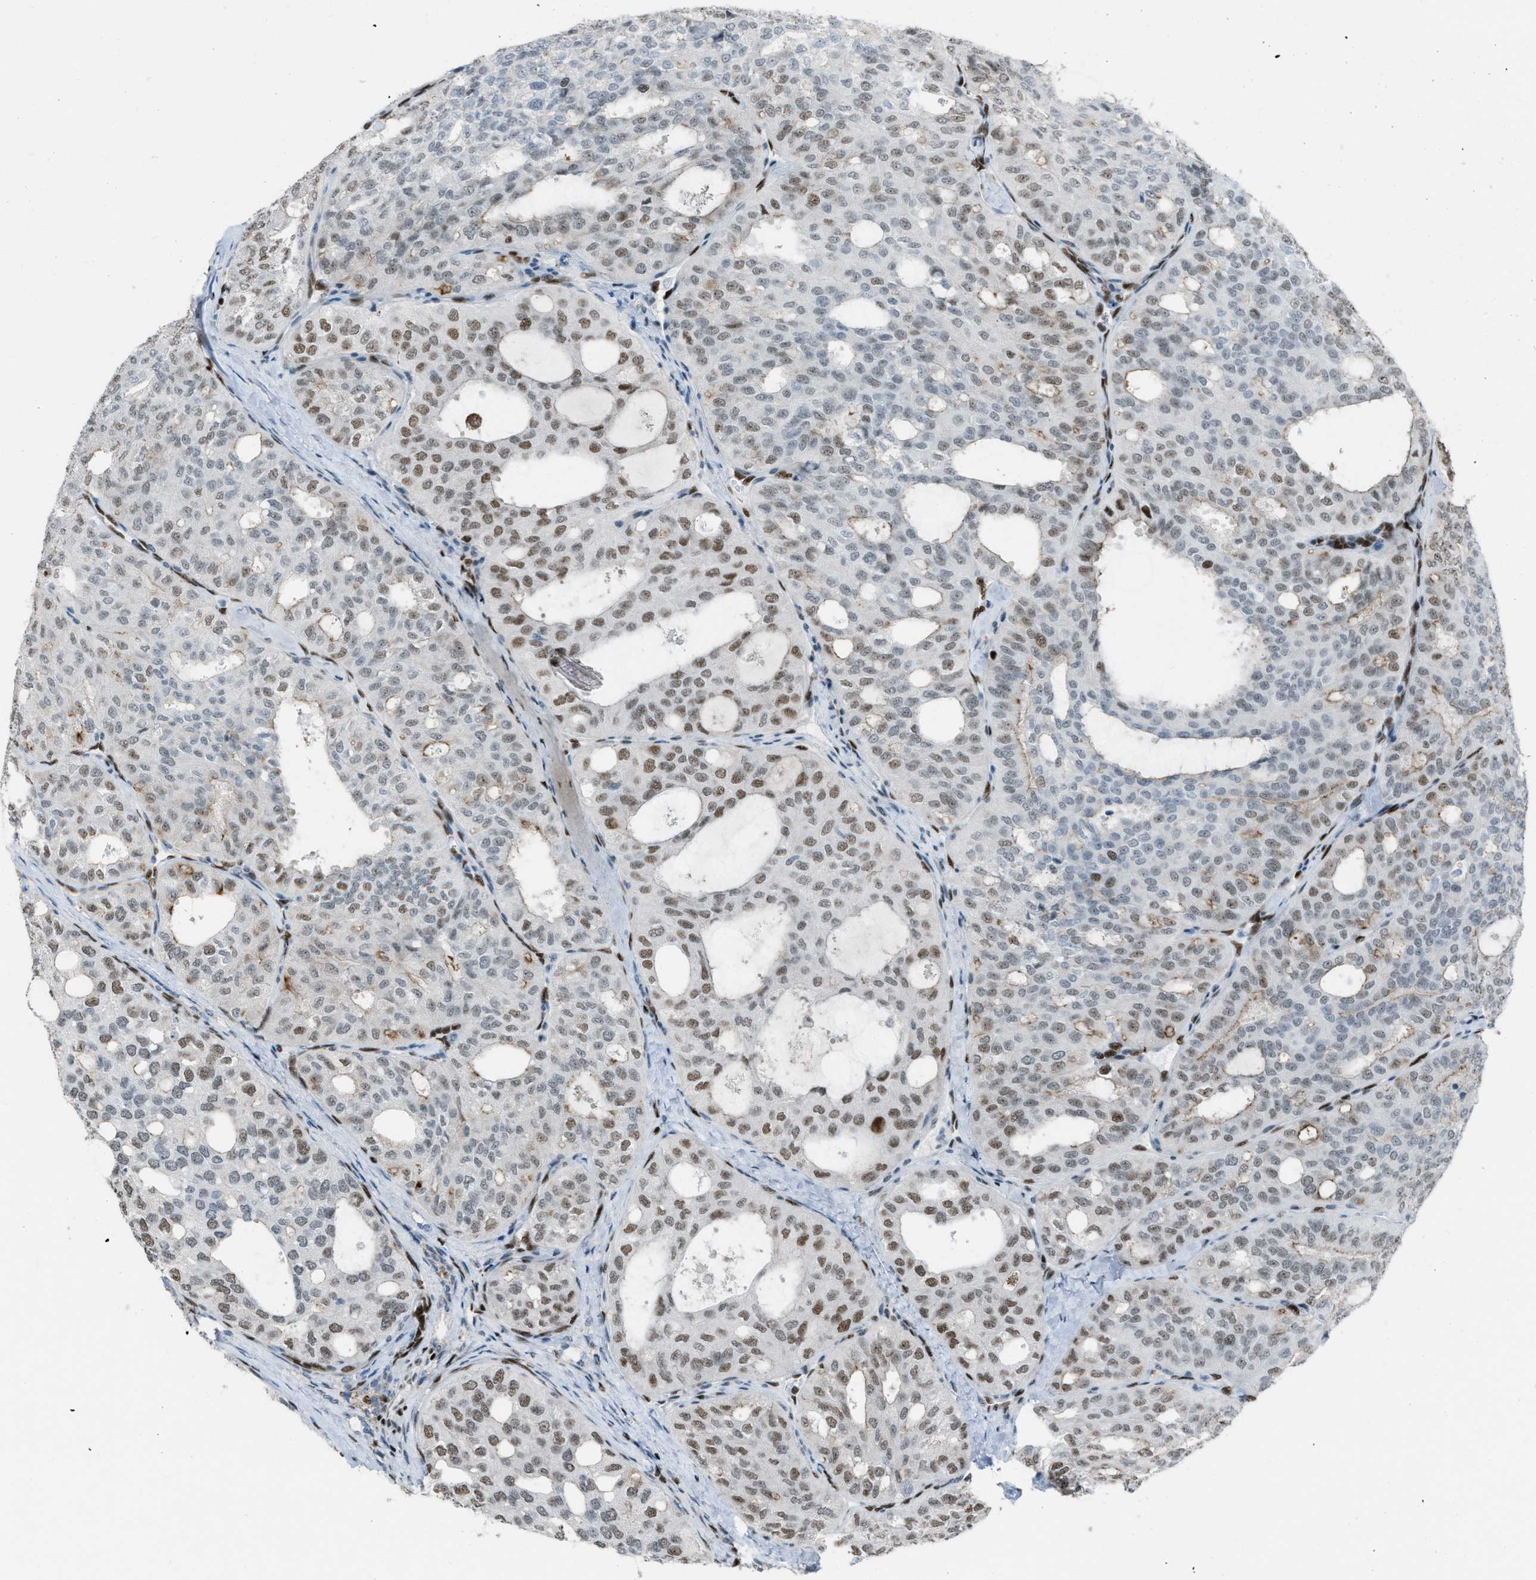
{"staining": {"intensity": "moderate", "quantity": "25%-75%", "location": "nuclear"}, "tissue": "thyroid cancer", "cell_type": "Tumor cells", "image_type": "cancer", "snomed": [{"axis": "morphology", "description": "Follicular adenoma carcinoma, NOS"}, {"axis": "topography", "description": "Thyroid gland"}], "caption": "Human thyroid cancer (follicular adenoma carcinoma) stained with a brown dye exhibits moderate nuclear positive staining in approximately 25%-75% of tumor cells.", "gene": "SLFN5", "patient": {"sex": "male", "age": 75}}